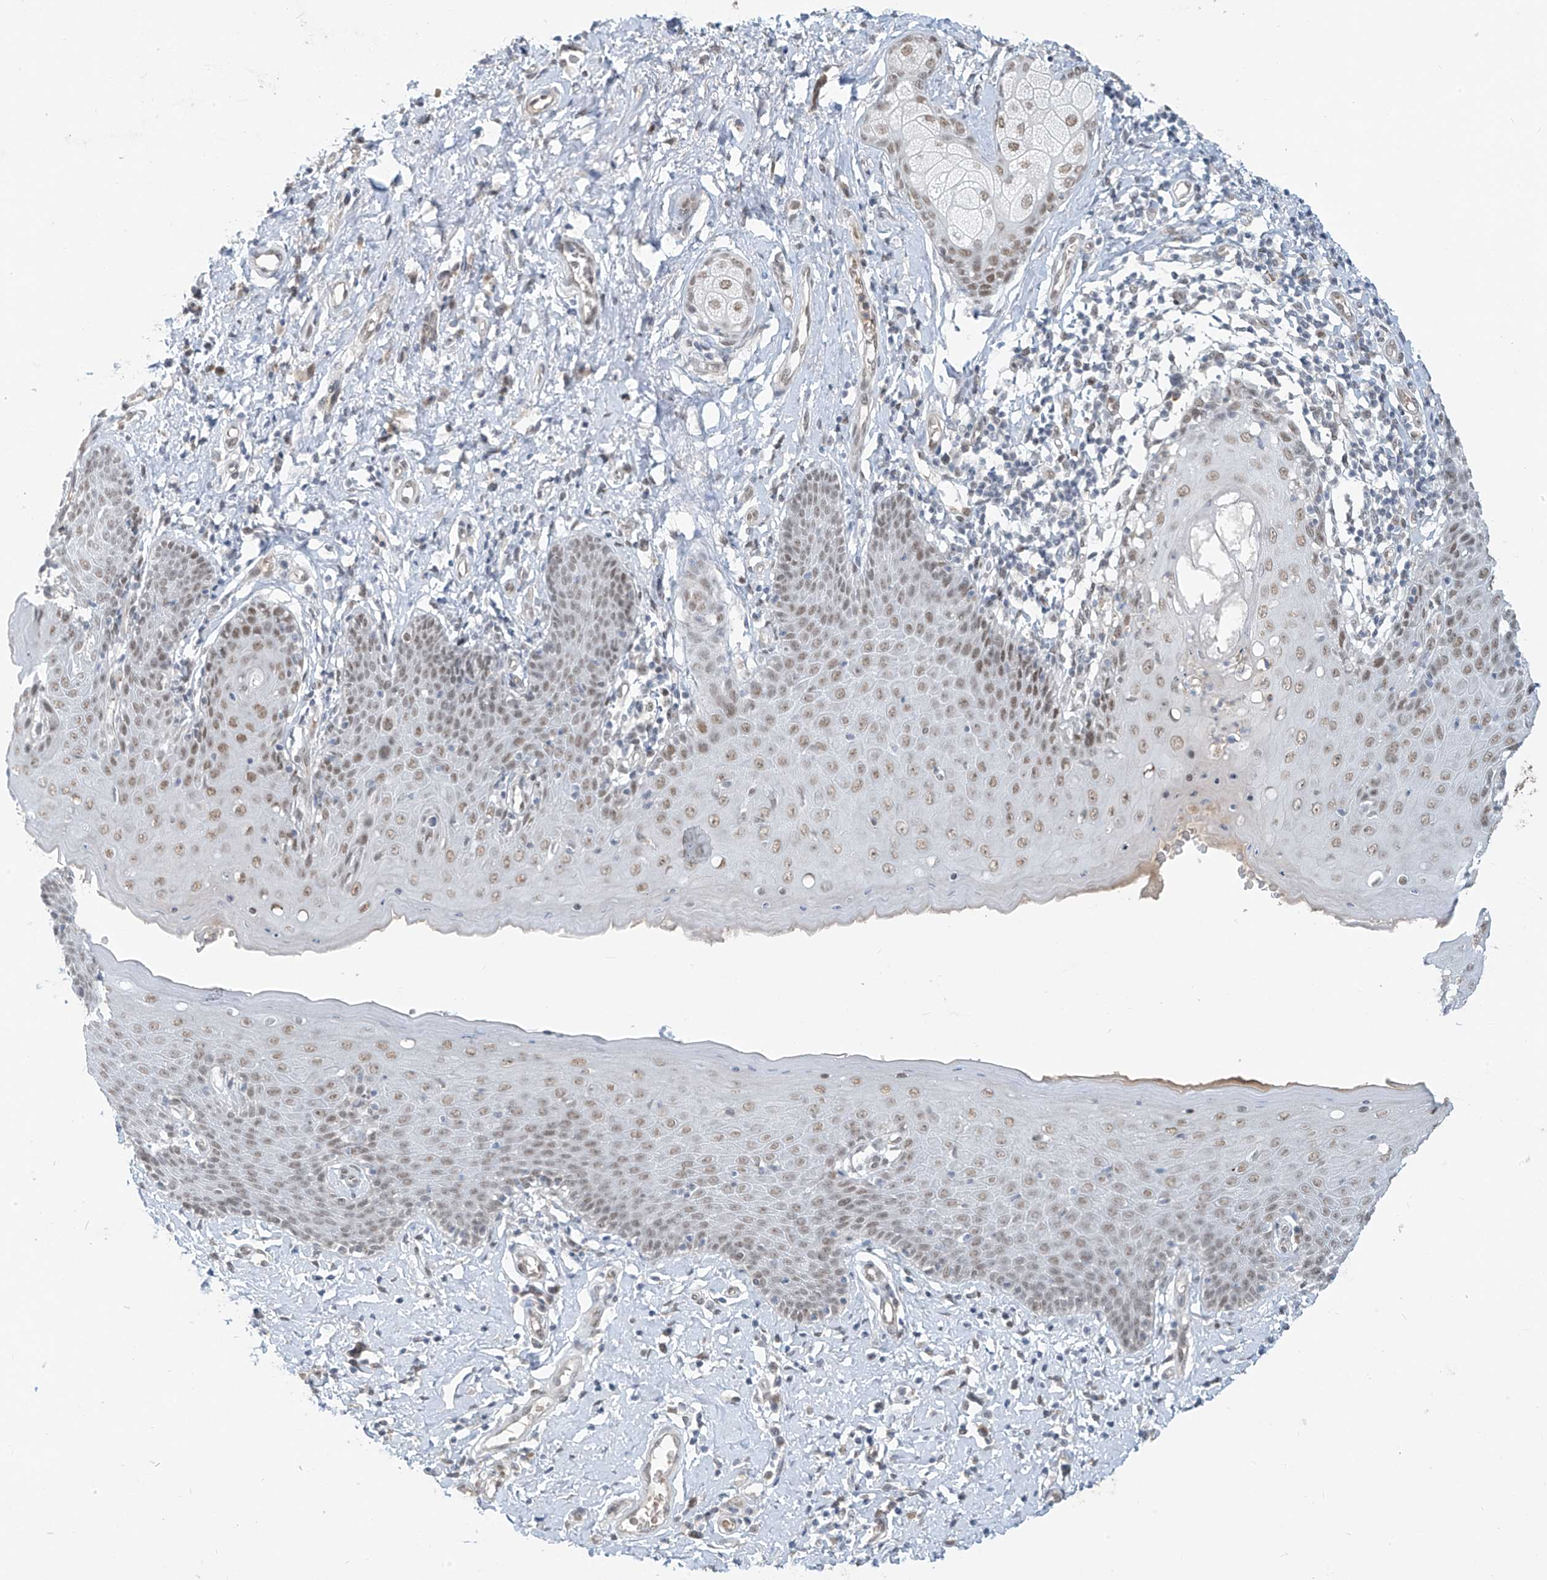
{"staining": {"intensity": "moderate", "quantity": ">75%", "location": "nuclear"}, "tissue": "skin", "cell_type": "Epidermal cells", "image_type": "normal", "snomed": [{"axis": "morphology", "description": "Normal tissue, NOS"}, {"axis": "topography", "description": "Vulva"}], "caption": "Moderate nuclear staining for a protein is seen in about >75% of epidermal cells of normal skin using immunohistochemistry (IHC).", "gene": "MCM9", "patient": {"sex": "female", "age": 66}}